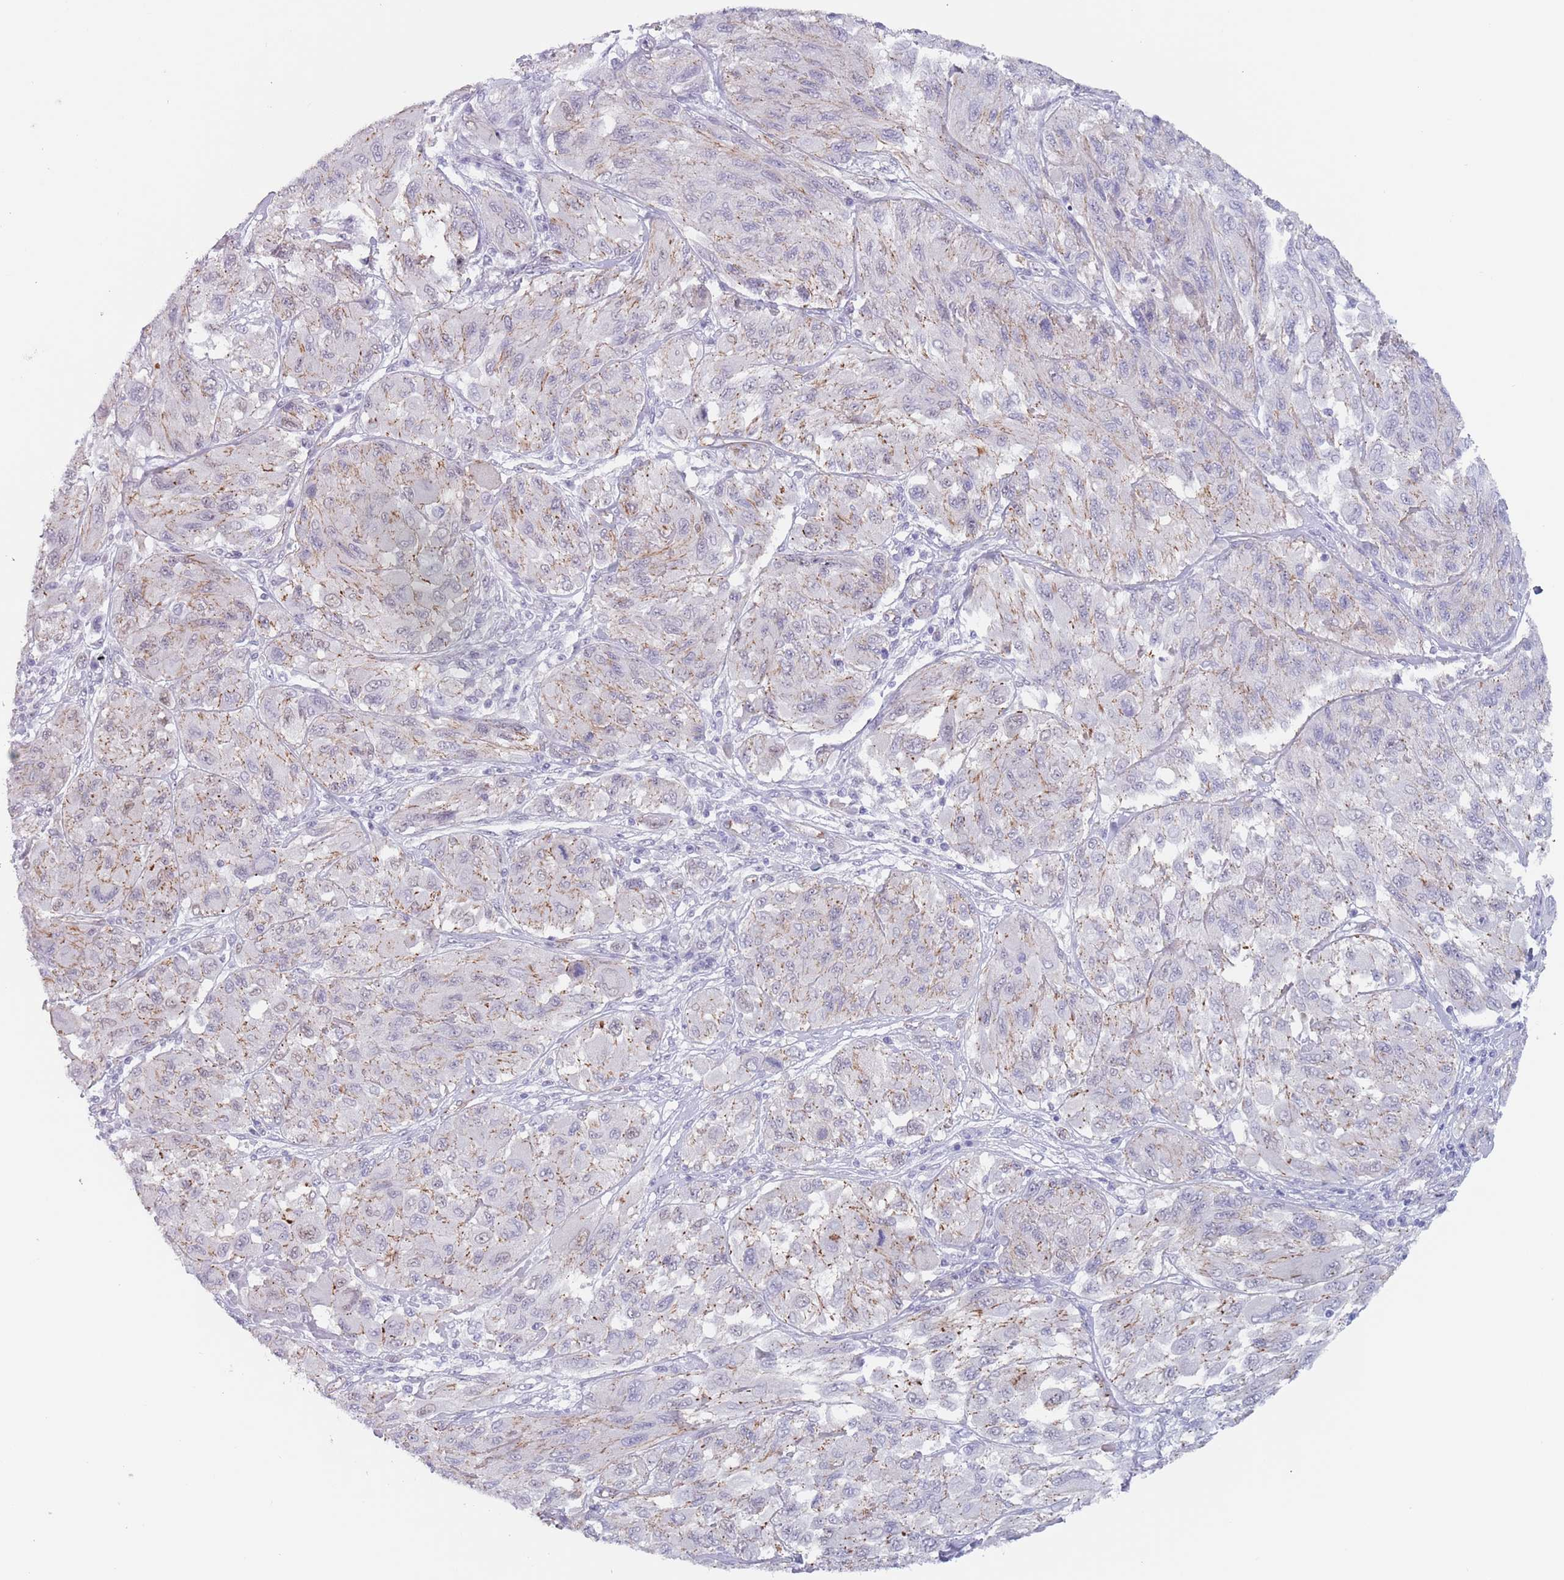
{"staining": {"intensity": "weak", "quantity": "<25%", "location": "cytoplasmic/membranous"}, "tissue": "melanoma", "cell_type": "Tumor cells", "image_type": "cancer", "snomed": [{"axis": "morphology", "description": "Malignant melanoma, NOS"}, {"axis": "topography", "description": "Skin"}], "caption": "Protein analysis of melanoma reveals no significant staining in tumor cells.", "gene": "OR5A2", "patient": {"sex": "female", "age": 91}}